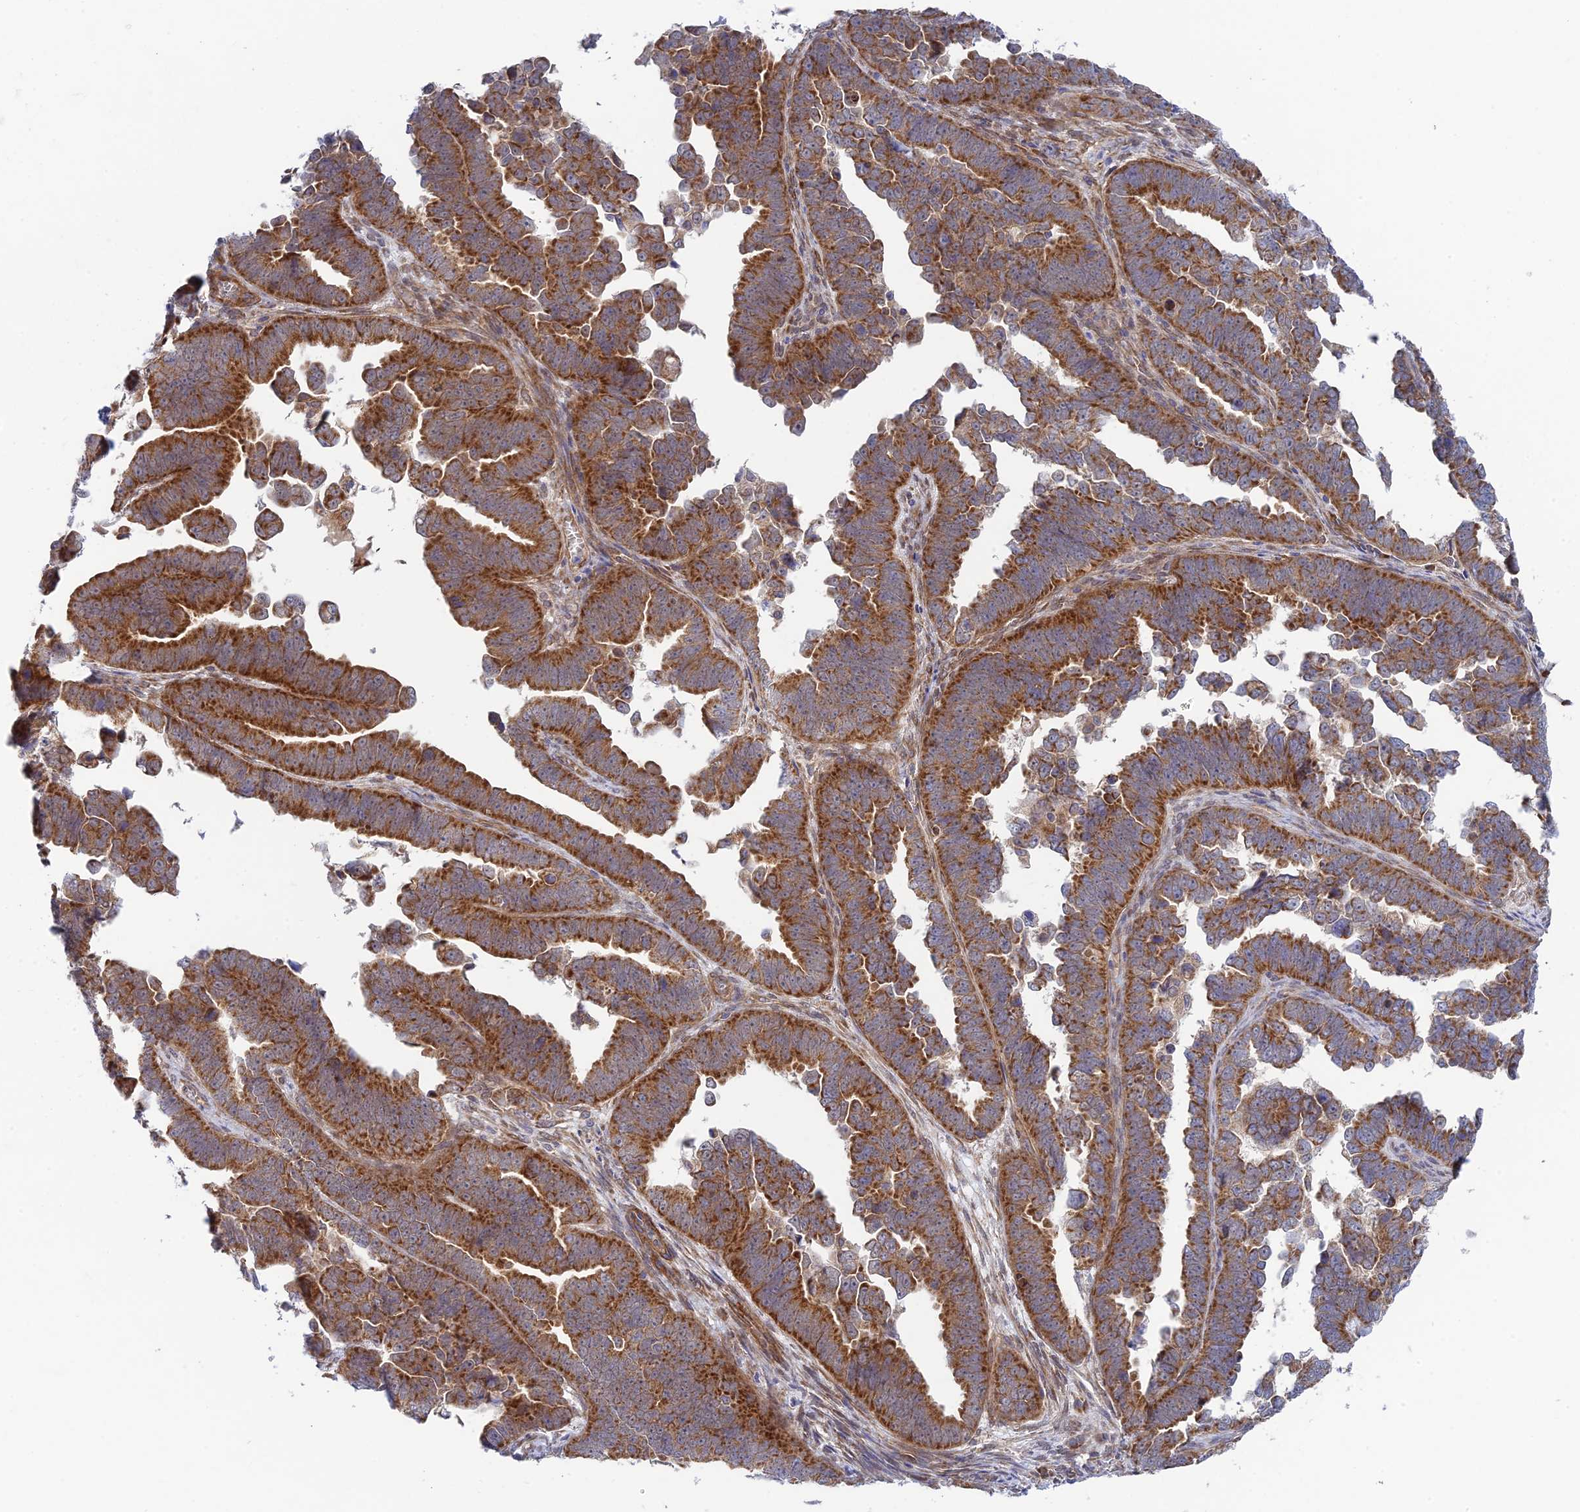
{"staining": {"intensity": "strong", "quantity": ">75%", "location": "cytoplasmic/membranous"}, "tissue": "endometrial cancer", "cell_type": "Tumor cells", "image_type": "cancer", "snomed": [{"axis": "morphology", "description": "Adenocarcinoma, NOS"}, {"axis": "topography", "description": "Endometrium"}], "caption": "A brown stain highlights strong cytoplasmic/membranous staining of a protein in human endometrial cancer (adenocarcinoma) tumor cells.", "gene": "INCA1", "patient": {"sex": "female", "age": 75}}